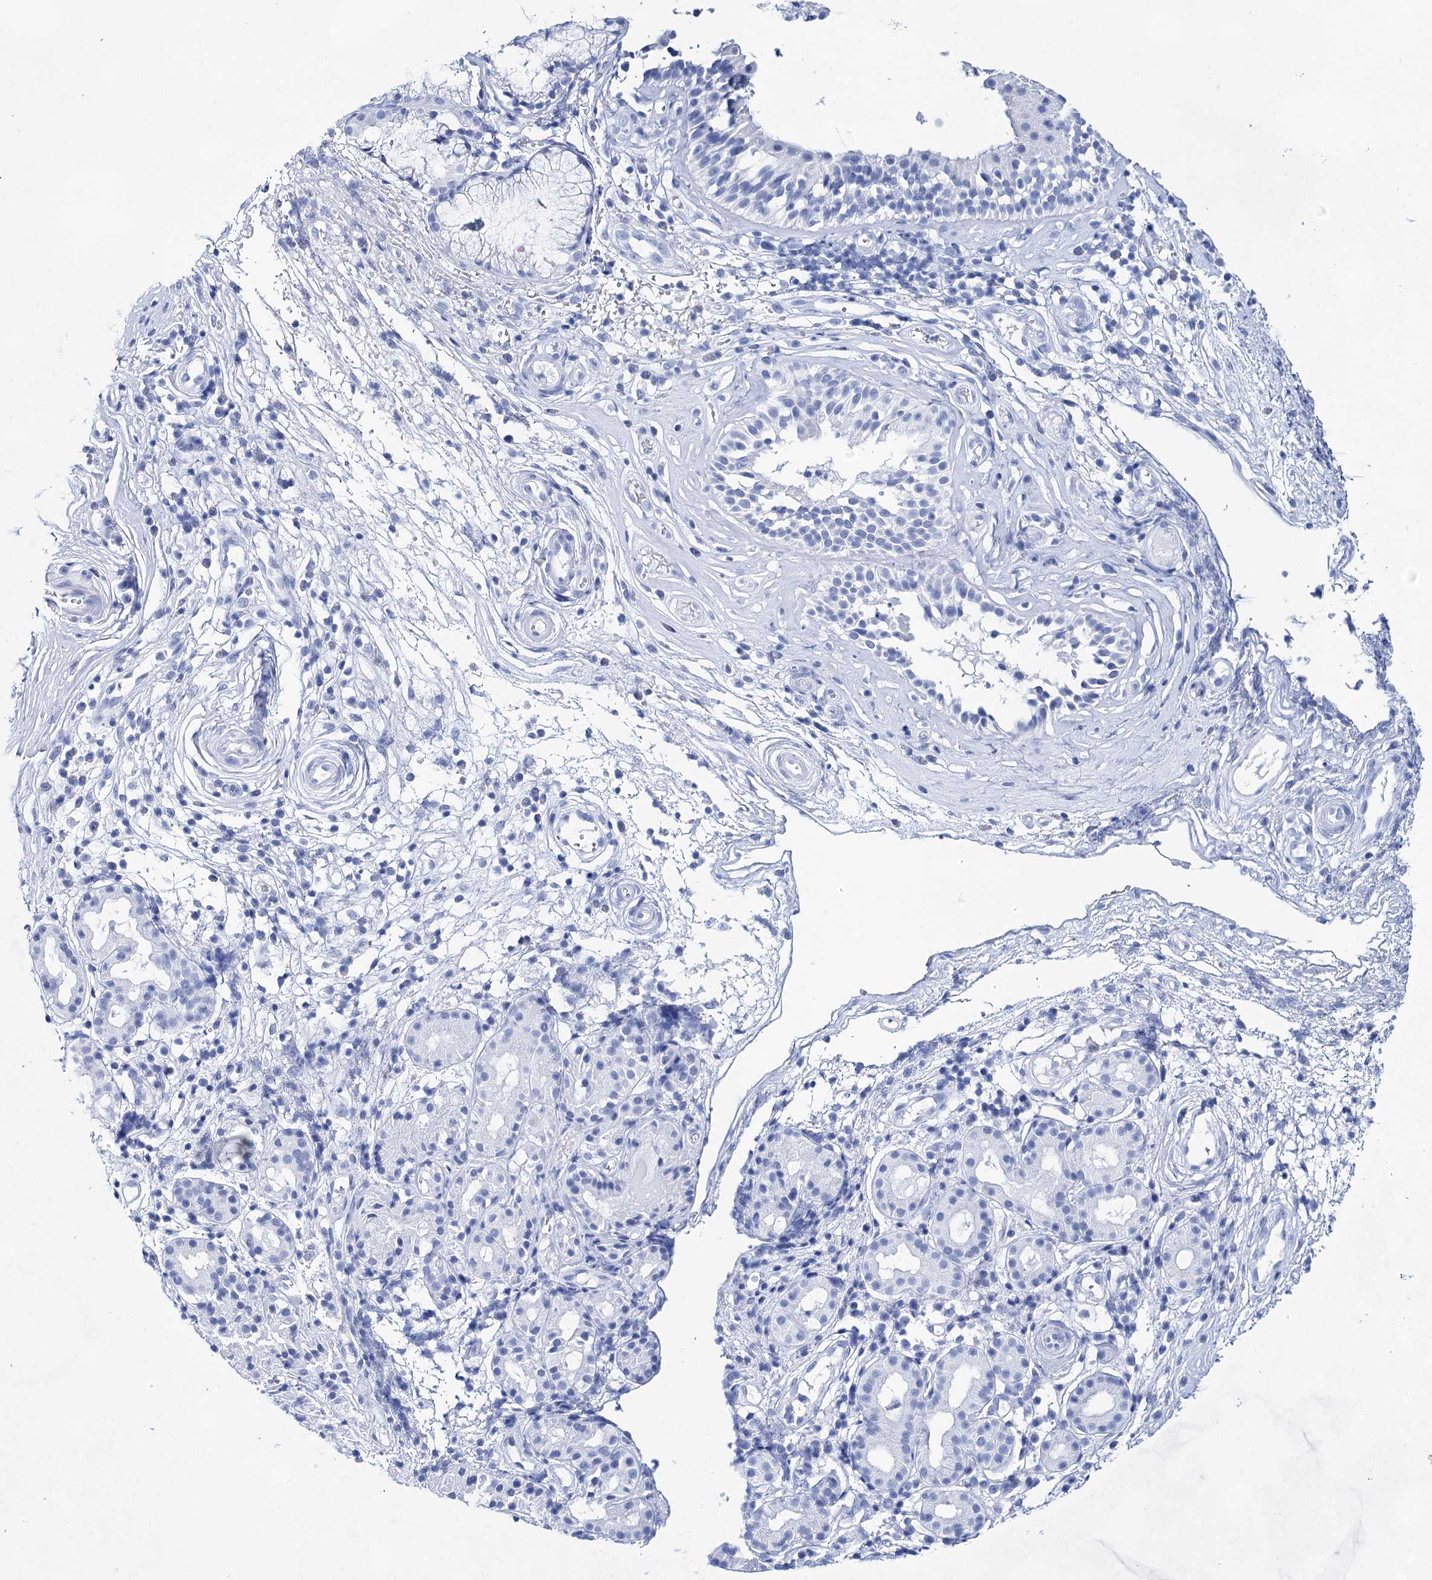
{"staining": {"intensity": "negative", "quantity": "none", "location": "none"}, "tissue": "nasopharynx", "cell_type": "Respiratory epithelial cells", "image_type": "normal", "snomed": [{"axis": "morphology", "description": "Normal tissue, NOS"}, {"axis": "morphology", "description": "Inflammation, NOS"}, {"axis": "topography", "description": "Nasopharynx"}], "caption": "Immunohistochemistry (IHC) image of normal nasopharynx: human nasopharynx stained with DAB (3,3'-diaminobenzidine) reveals no significant protein staining in respiratory epithelial cells. (DAB immunohistochemistry, high magnification).", "gene": "LALBA", "patient": {"sex": "male", "age": 29}}